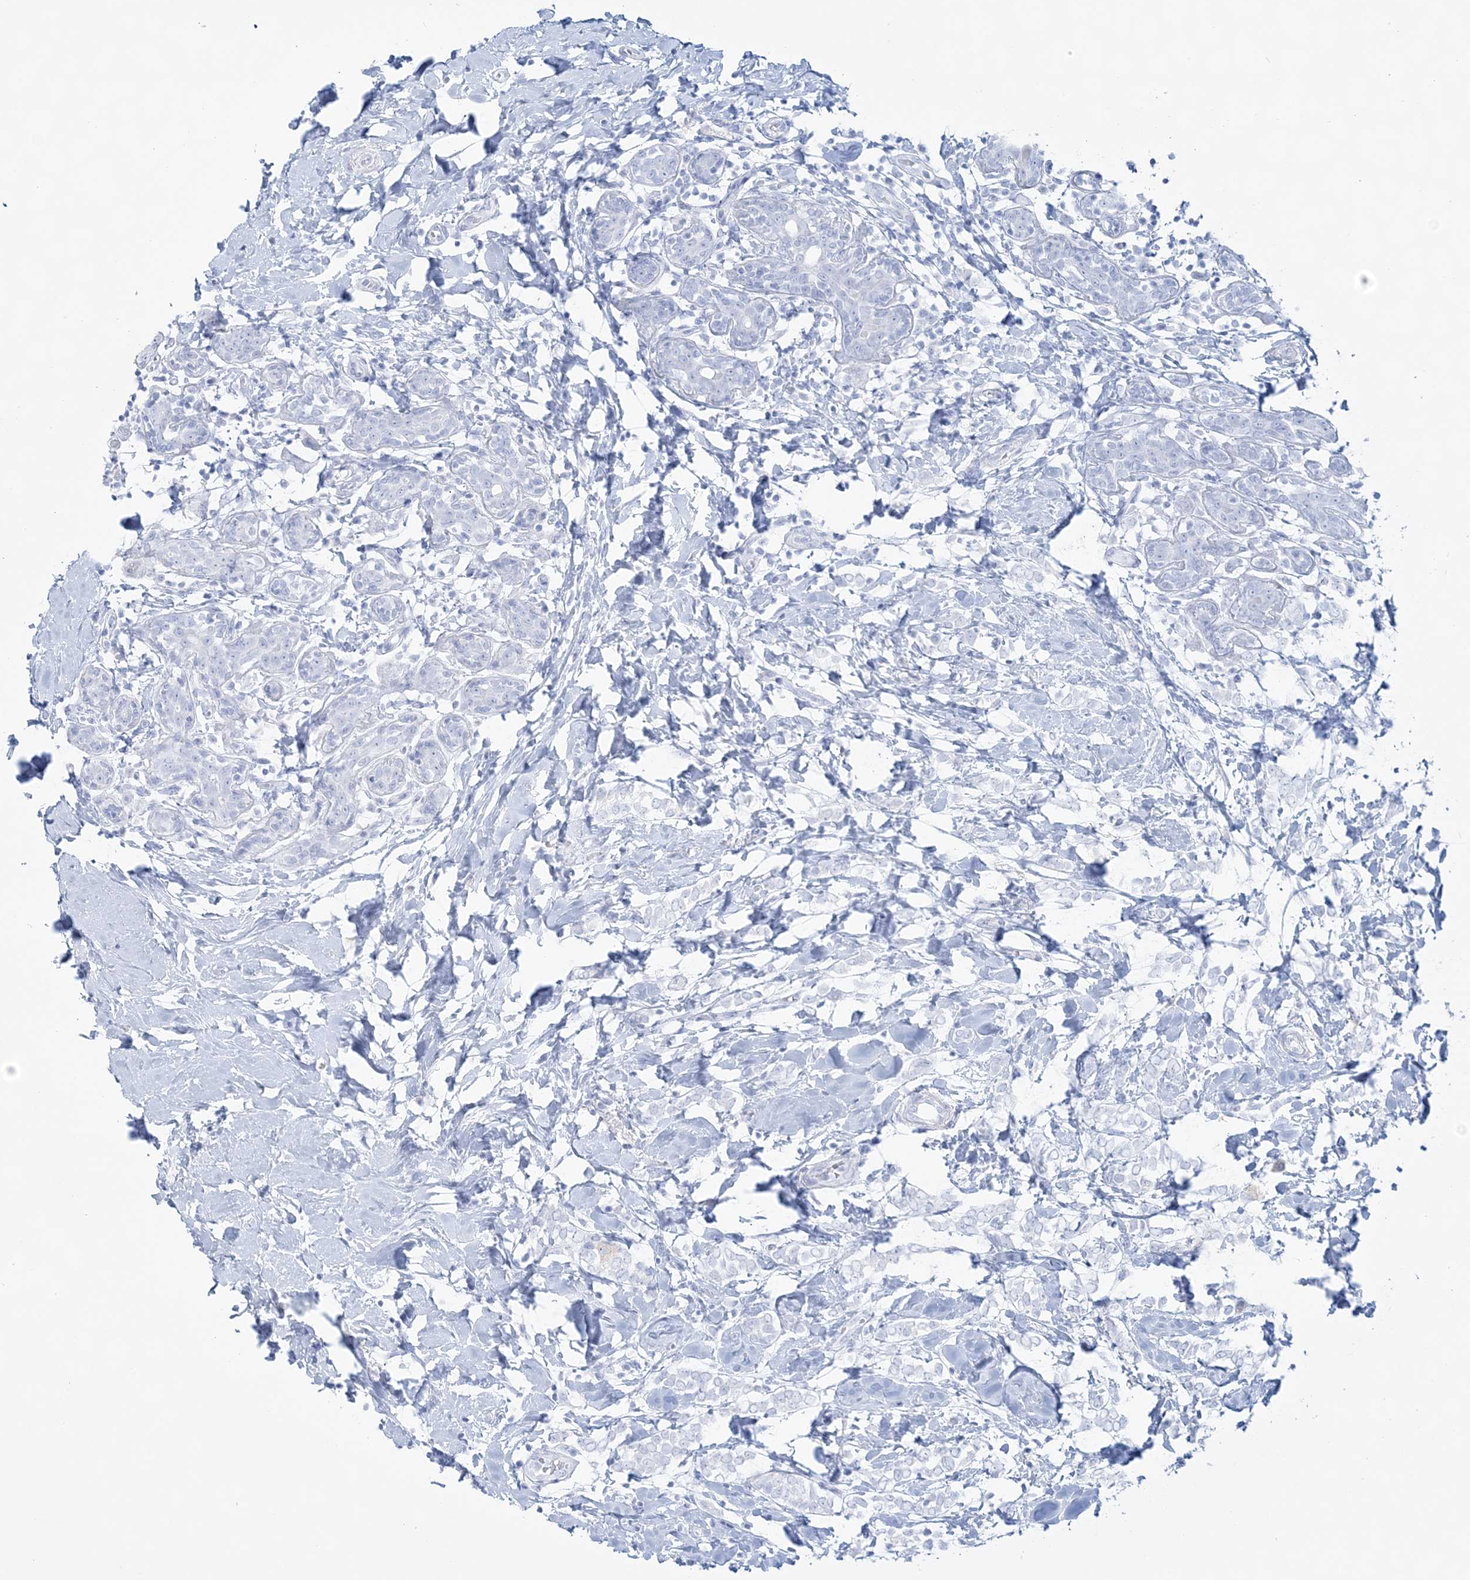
{"staining": {"intensity": "negative", "quantity": "none", "location": "none"}, "tissue": "breast cancer", "cell_type": "Tumor cells", "image_type": "cancer", "snomed": [{"axis": "morphology", "description": "Normal tissue, NOS"}, {"axis": "morphology", "description": "Lobular carcinoma"}, {"axis": "topography", "description": "Breast"}], "caption": "An immunohistochemistry micrograph of lobular carcinoma (breast) is shown. There is no staining in tumor cells of lobular carcinoma (breast). Brightfield microscopy of immunohistochemistry (IHC) stained with DAB (3,3'-diaminobenzidine) (brown) and hematoxylin (blue), captured at high magnification.", "gene": "ADGB", "patient": {"sex": "female", "age": 47}}